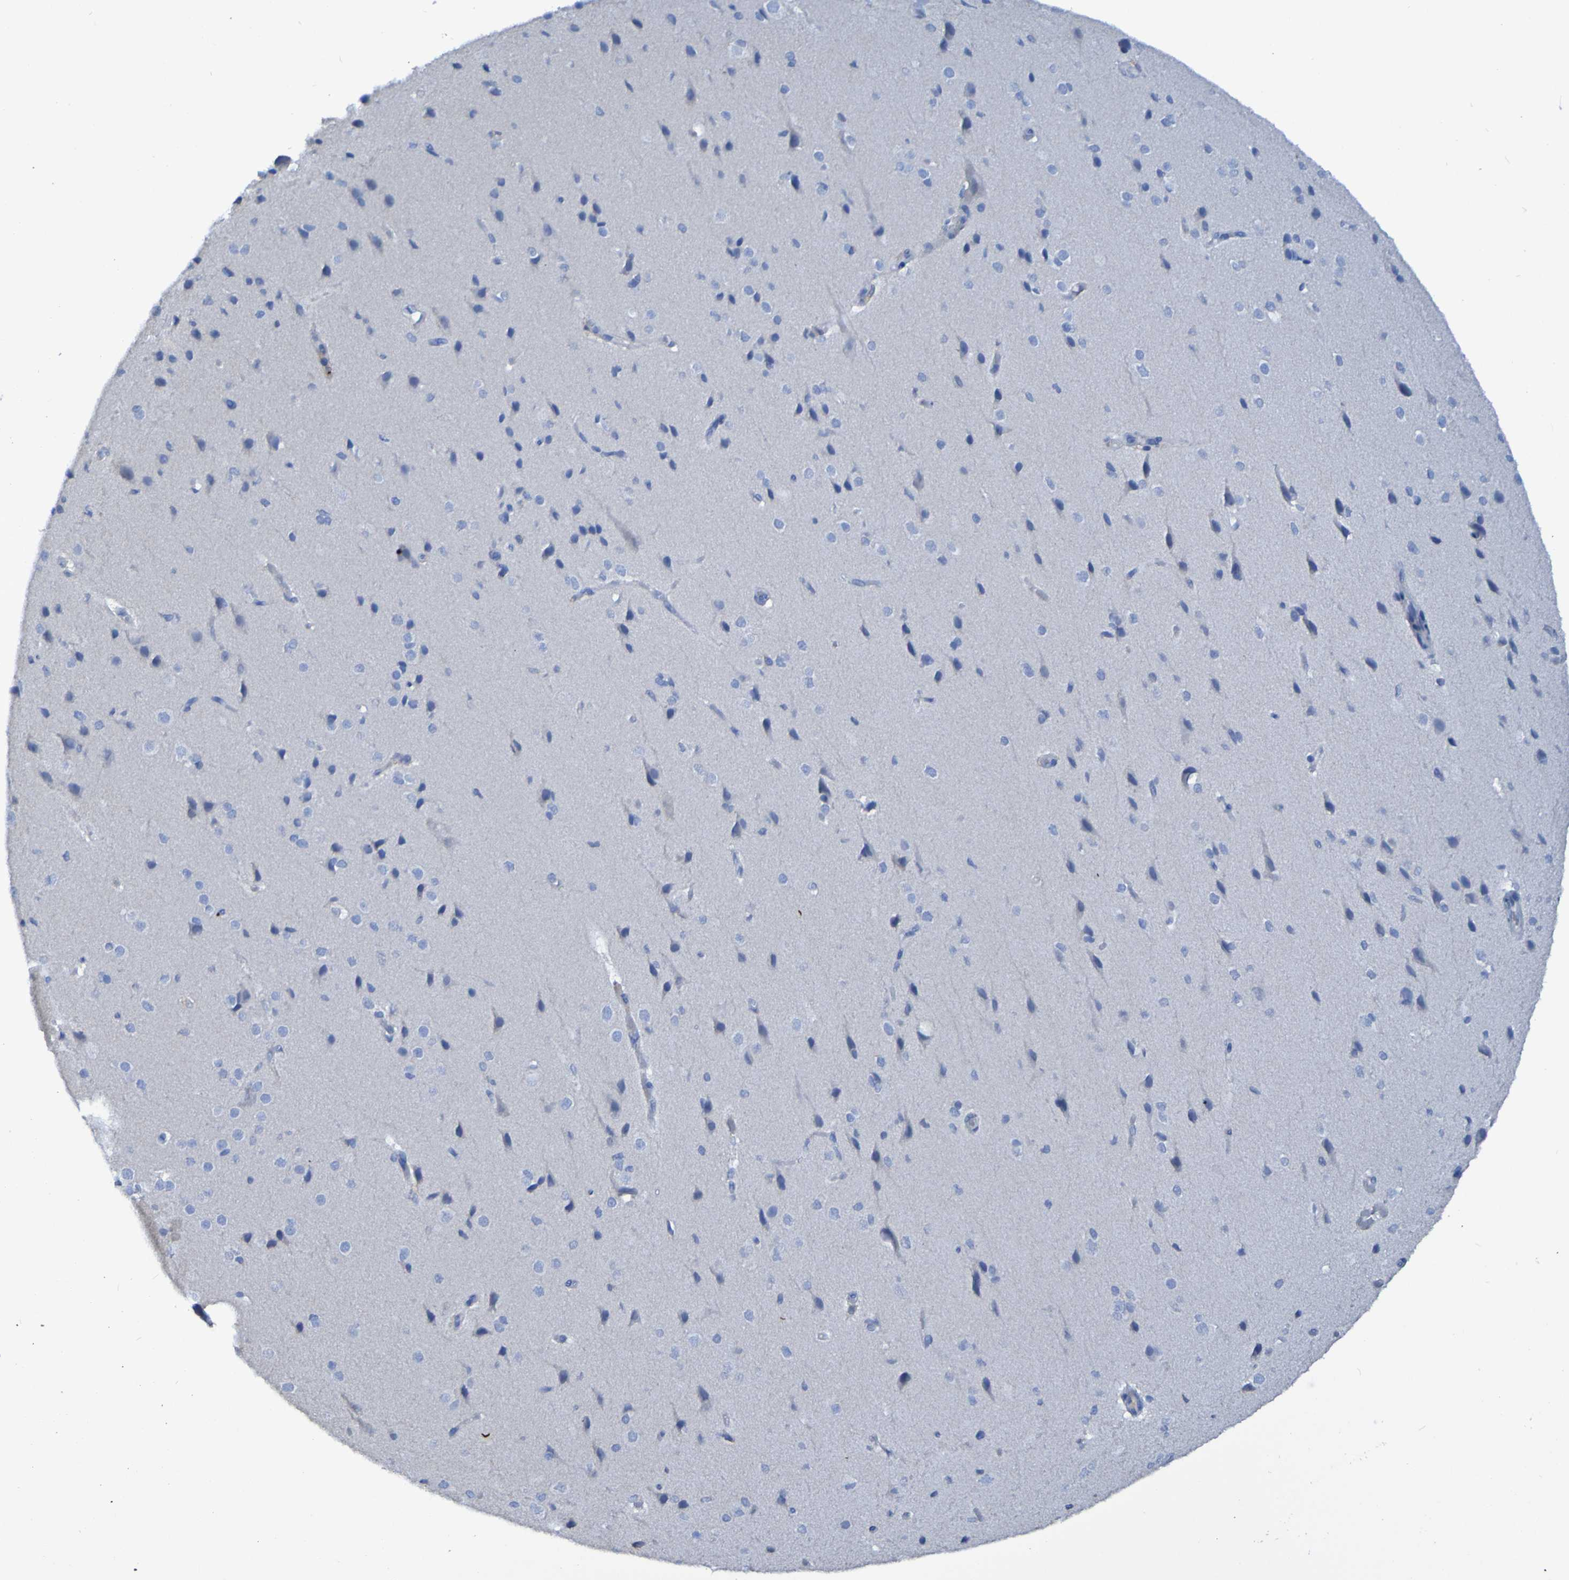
{"staining": {"intensity": "negative", "quantity": "none", "location": "none"}, "tissue": "cerebral cortex", "cell_type": "Endothelial cells", "image_type": "normal", "snomed": [{"axis": "morphology", "description": "Normal tissue, NOS"}, {"axis": "morphology", "description": "Developmental malformation"}, {"axis": "topography", "description": "Cerebral cortex"}], "caption": "An image of human cerebral cortex is negative for staining in endothelial cells. Brightfield microscopy of immunohistochemistry (IHC) stained with DAB (3,3'-diaminobenzidine) (brown) and hematoxylin (blue), captured at high magnification.", "gene": "MPPE1", "patient": {"sex": "female", "age": 30}}